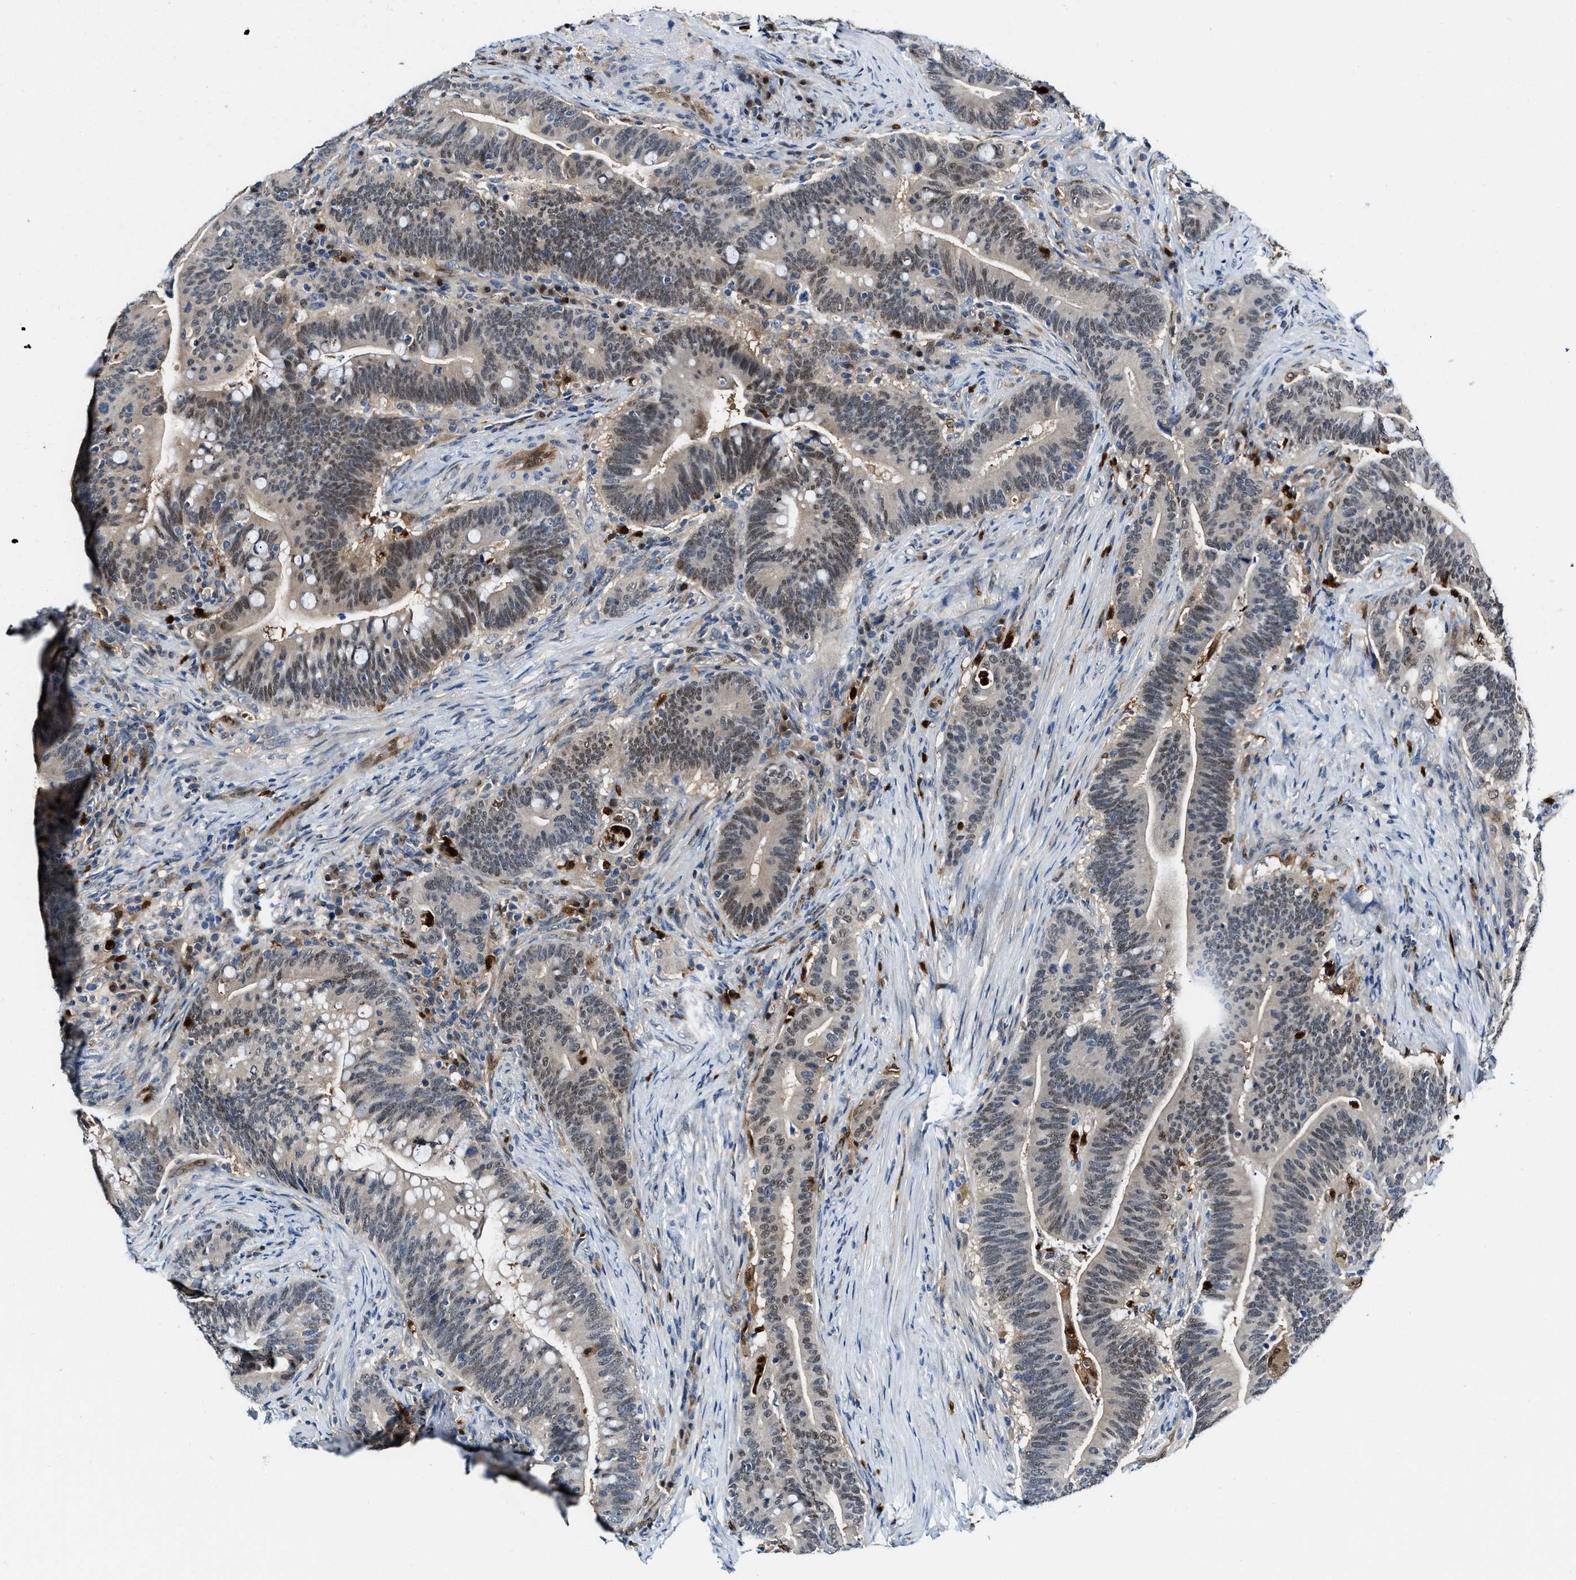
{"staining": {"intensity": "weak", "quantity": "25%-75%", "location": "nuclear"}, "tissue": "colorectal cancer", "cell_type": "Tumor cells", "image_type": "cancer", "snomed": [{"axis": "morphology", "description": "Normal tissue, NOS"}, {"axis": "morphology", "description": "Adenocarcinoma, NOS"}, {"axis": "topography", "description": "Colon"}], "caption": "The image shows a brown stain indicating the presence of a protein in the nuclear of tumor cells in colorectal cancer. The staining was performed using DAB (3,3'-diaminobenzidine), with brown indicating positive protein expression. Nuclei are stained blue with hematoxylin.", "gene": "LTA4H", "patient": {"sex": "female", "age": 66}}